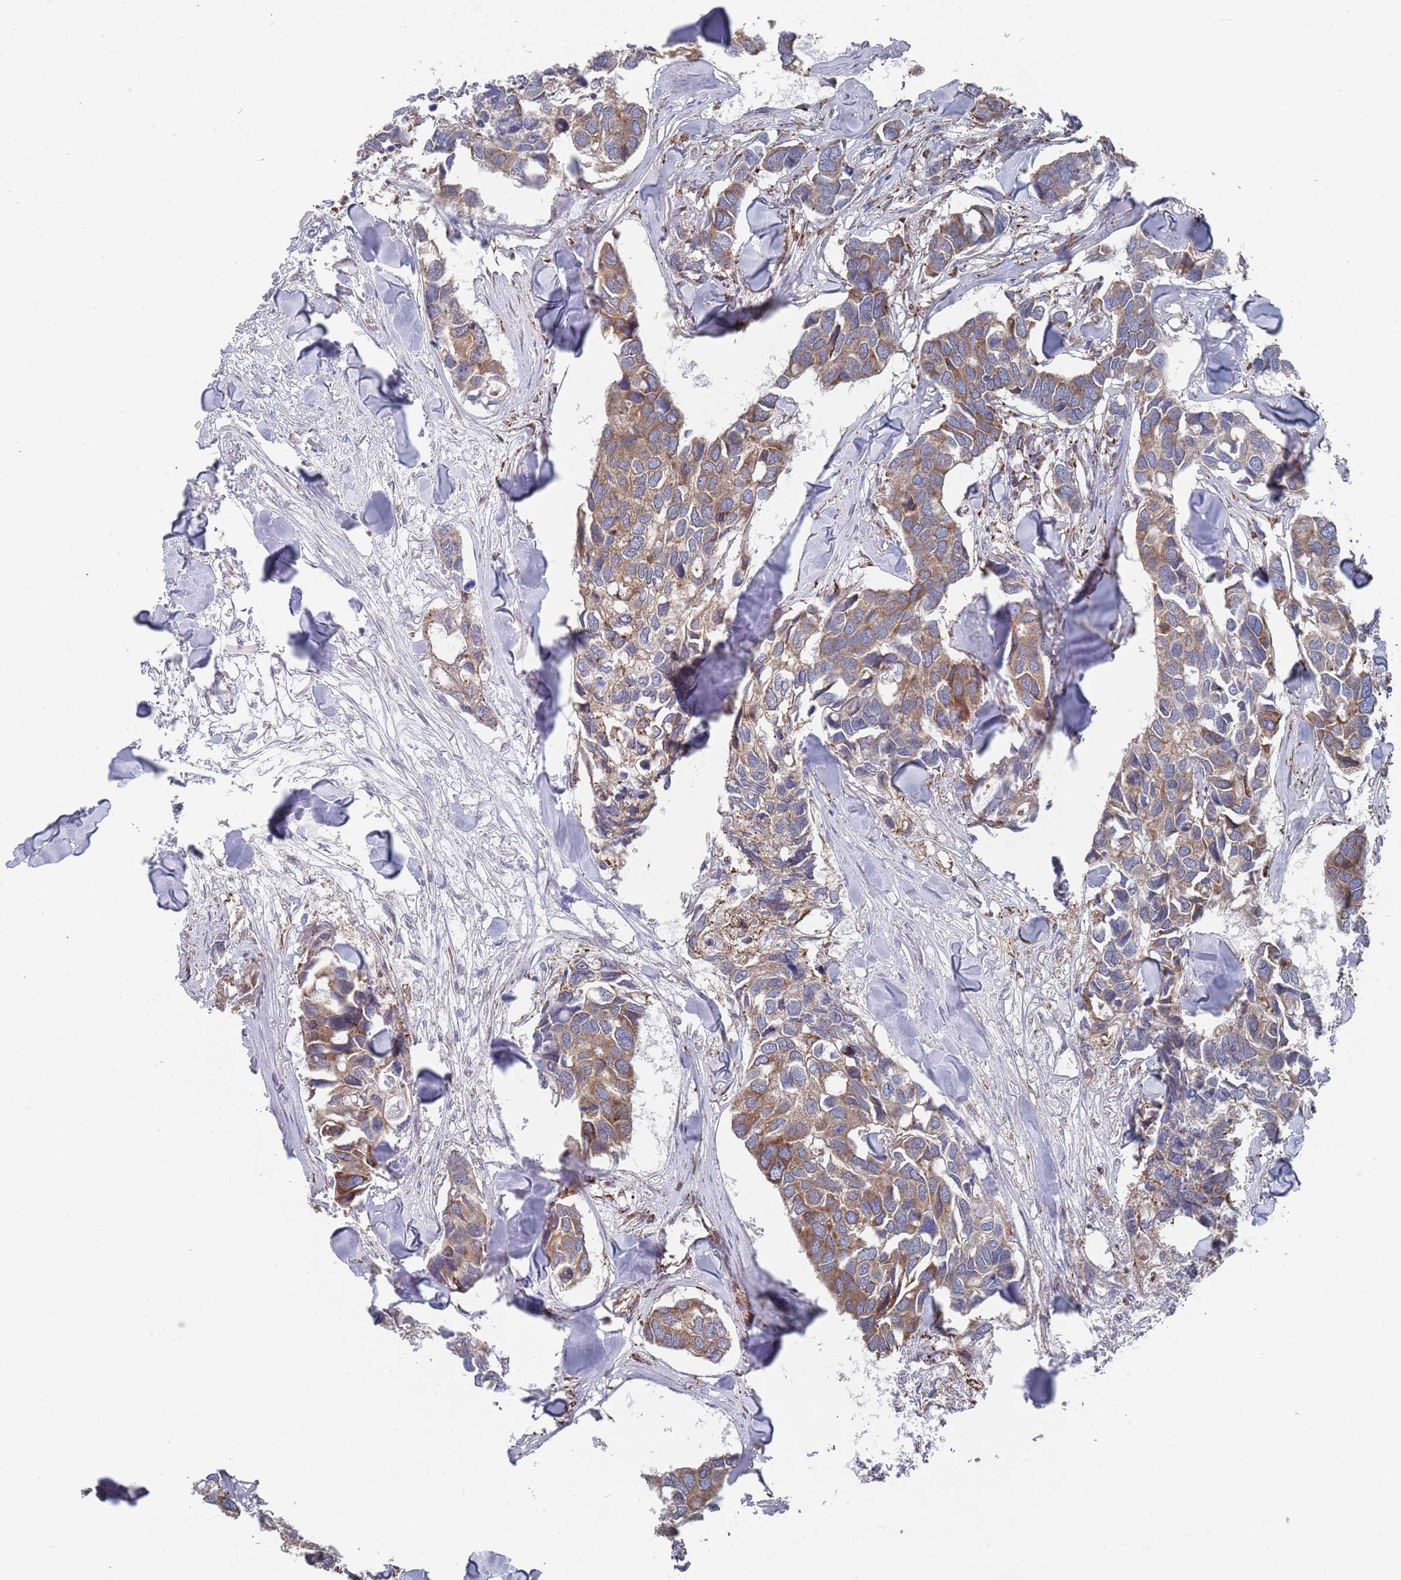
{"staining": {"intensity": "moderate", "quantity": "25%-75%", "location": "cytoplasmic/membranous"}, "tissue": "breast cancer", "cell_type": "Tumor cells", "image_type": "cancer", "snomed": [{"axis": "morphology", "description": "Duct carcinoma"}, {"axis": "topography", "description": "Breast"}], "caption": "Protein analysis of breast cancer (invasive ductal carcinoma) tissue displays moderate cytoplasmic/membranous positivity in about 25%-75% of tumor cells.", "gene": "GID8", "patient": {"sex": "female", "age": 83}}